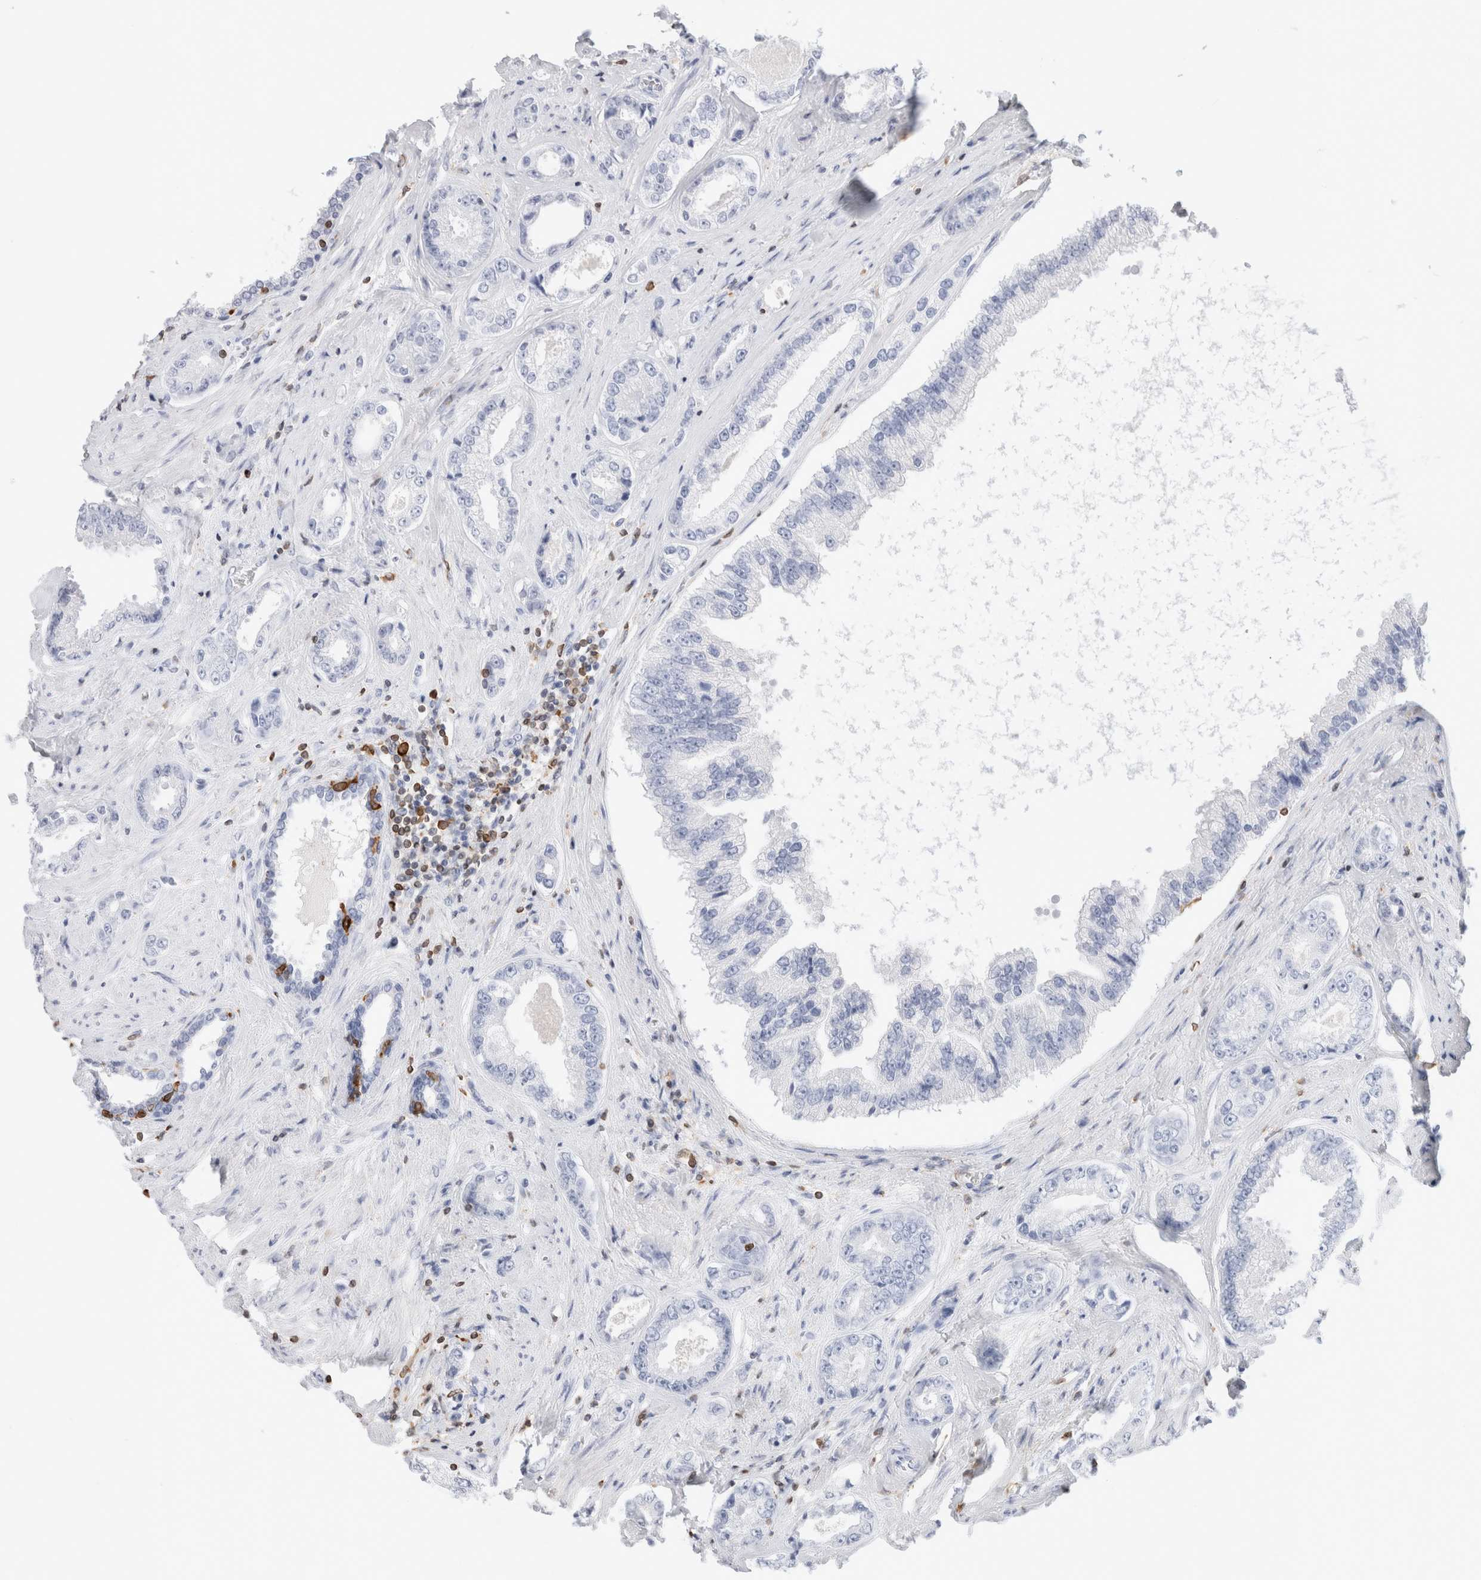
{"staining": {"intensity": "negative", "quantity": "none", "location": "none"}, "tissue": "prostate cancer", "cell_type": "Tumor cells", "image_type": "cancer", "snomed": [{"axis": "morphology", "description": "Adenocarcinoma, High grade"}, {"axis": "topography", "description": "Prostate"}], "caption": "Image shows no significant protein staining in tumor cells of prostate high-grade adenocarcinoma.", "gene": "ALOX5AP", "patient": {"sex": "male", "age": 61}}